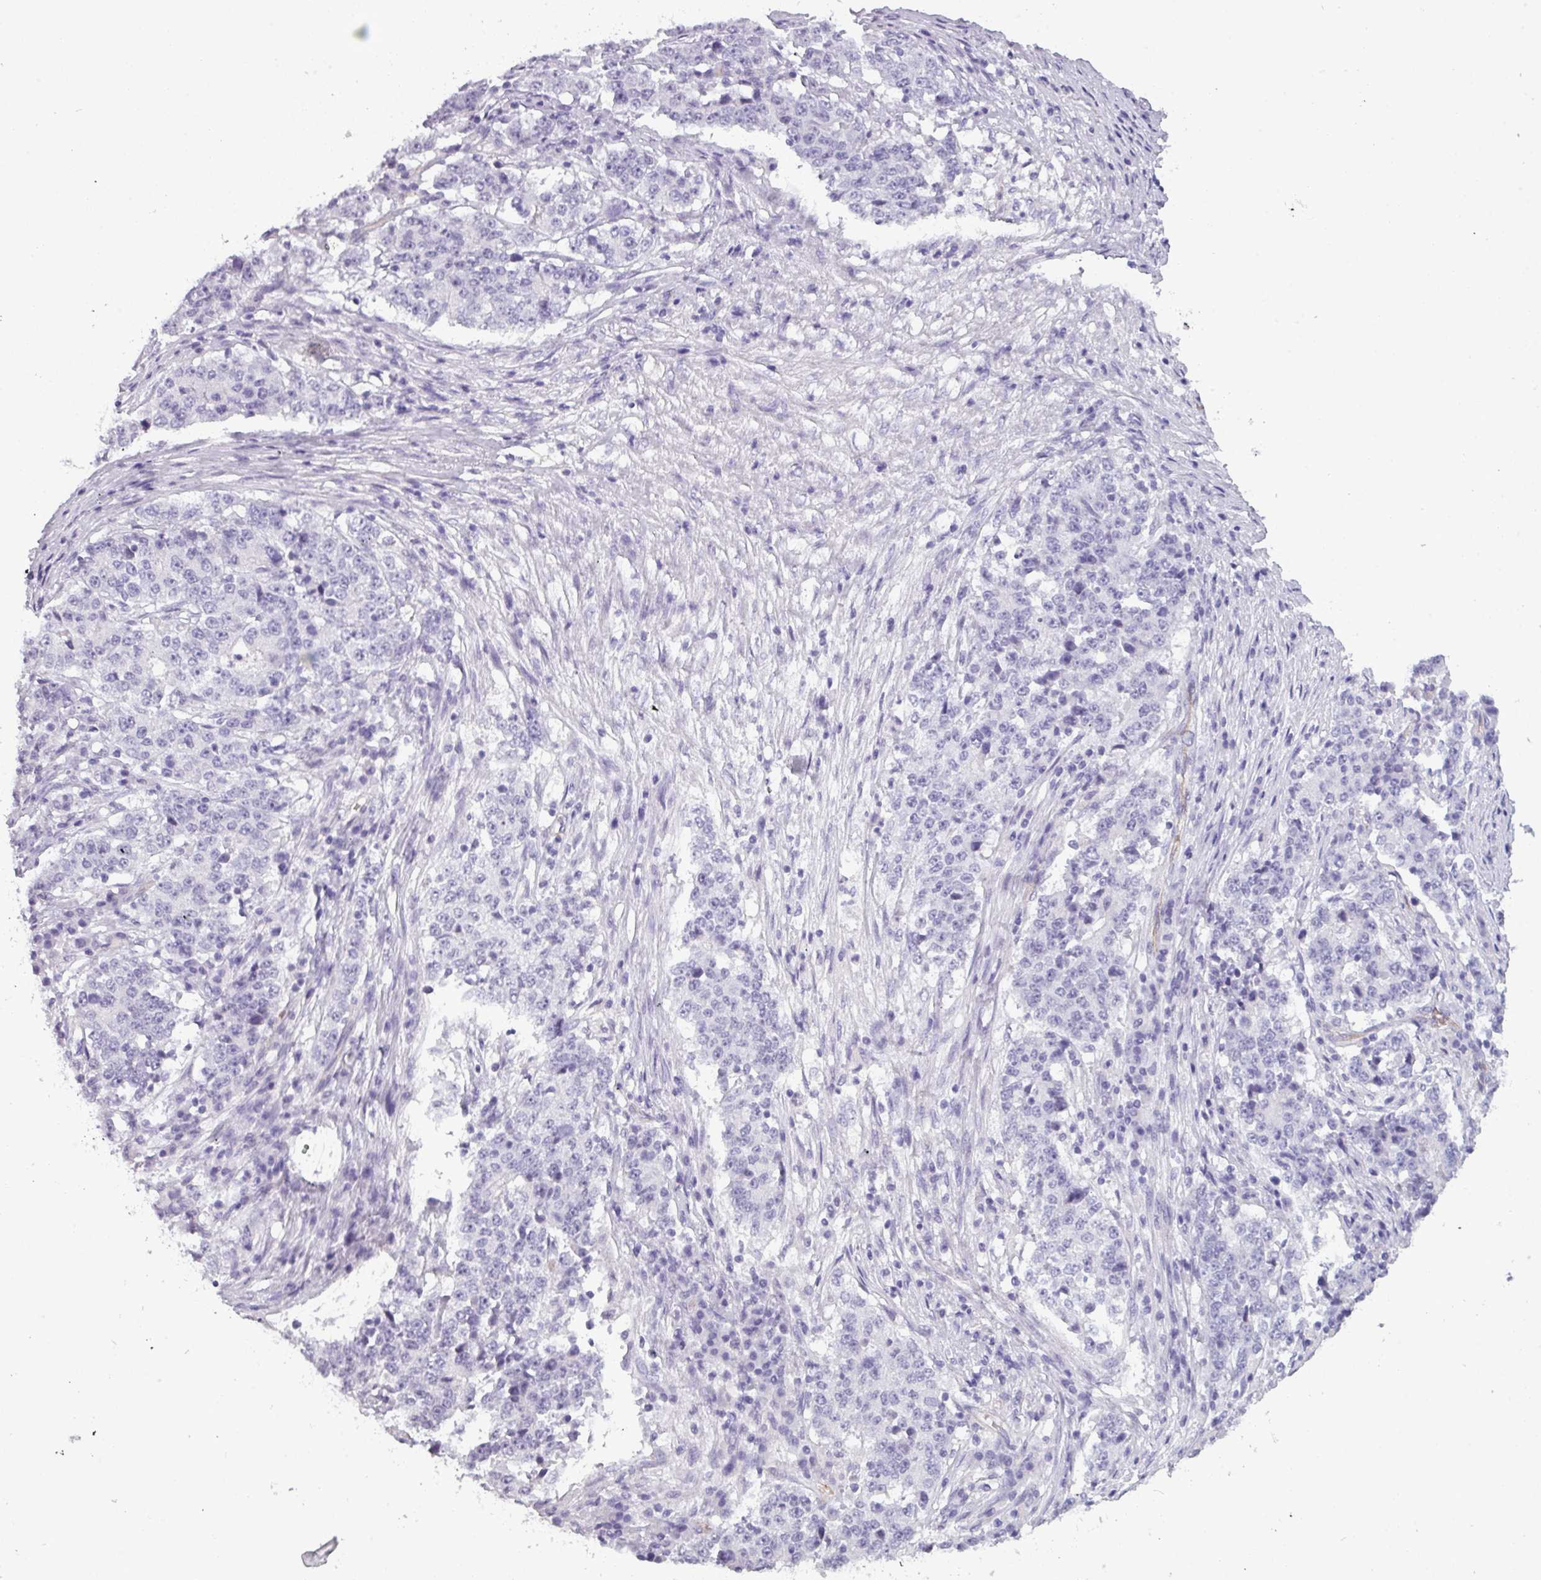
{"staining": {"intensity": "negative", "quantity": "none", "location": "none"}, "tissue": "stomach cancer", "cell_type": "Tumor cells", "image_type": "cancer", "snomed": [{"axis": "morphology", "description": "Adenocarcinoma, NOS"}, {"axis": "topography", "description": "Stomach"}], "caption": "IHC photomicrograph of neoplastic tissue: human stomach cancer stained with DAB reveals no significant protein positivity in tumor cells. Brightfield microscopy of immunohistochemistry (IHC) stained with DAB (3,3'-diaminobenzidine) (brown) and hematoxylin (blue), captured at high magnification.", "gene": "AREL1", "patient": {"sex": "male", "age": 59}}